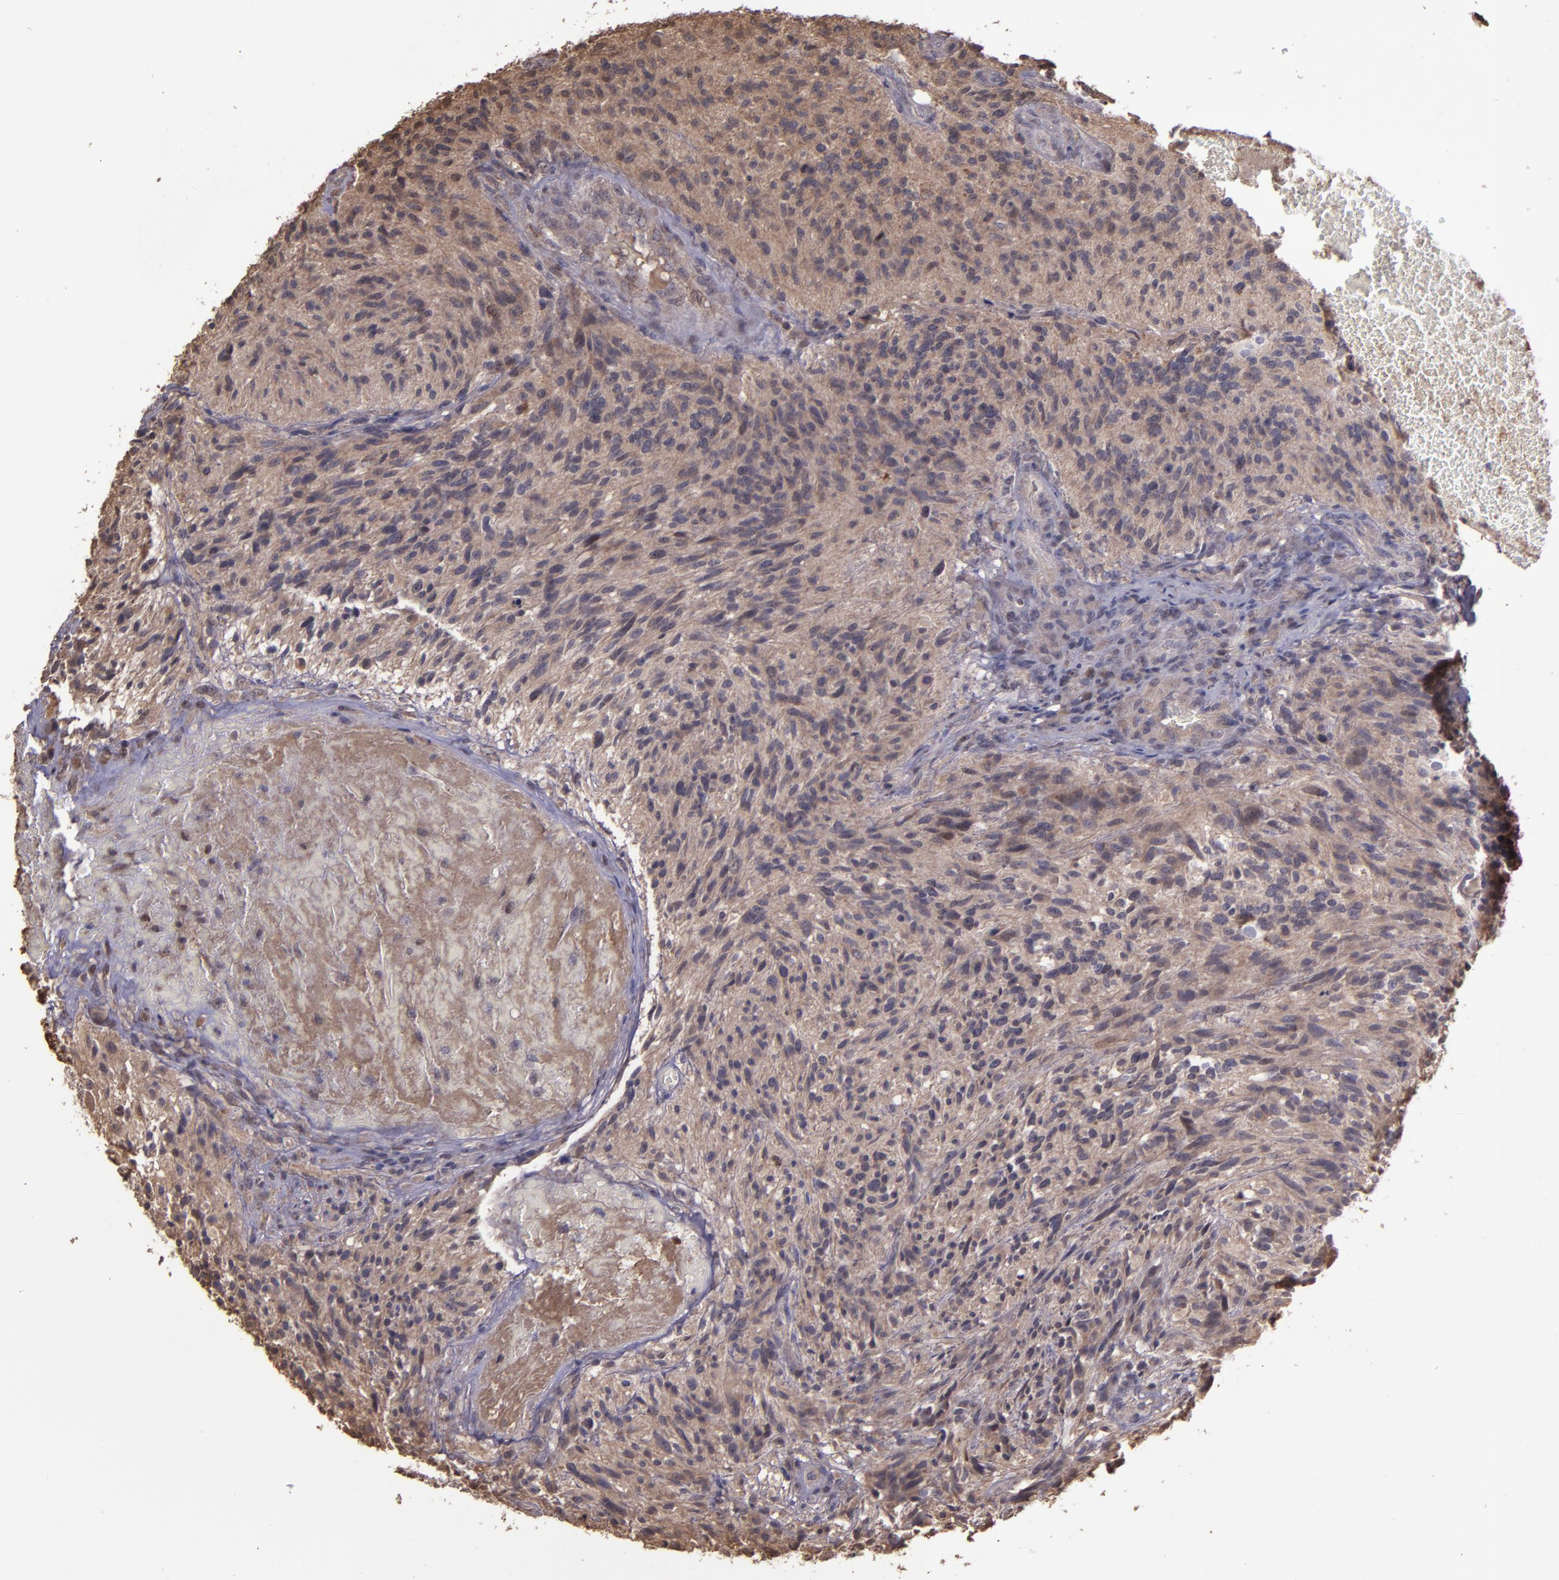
{"staining": {"intensity": "weak", "quantity": ">75%", "location": "cytoplasmic/membranous"}, "tissue": "glioma", "cell_type": "Tumor cells", "image_type": "cancer", "snomed": [{"axis": "morphology", "description": "Normal tissue, NOS"}, {"axis": "morphology", "description": "Glioma, malignant, High grade"}, {"axis": "topography", "description": "Cerebral cortex"}], "caption": "Immunohistochemical staining of human malignant glioma (high-grade) reveals weak cytoplasmic/membranous protein expression in about >75% of tumor cells.", "gene": "SERPINF2", "patient": {"sex": "male", "age": 75}}